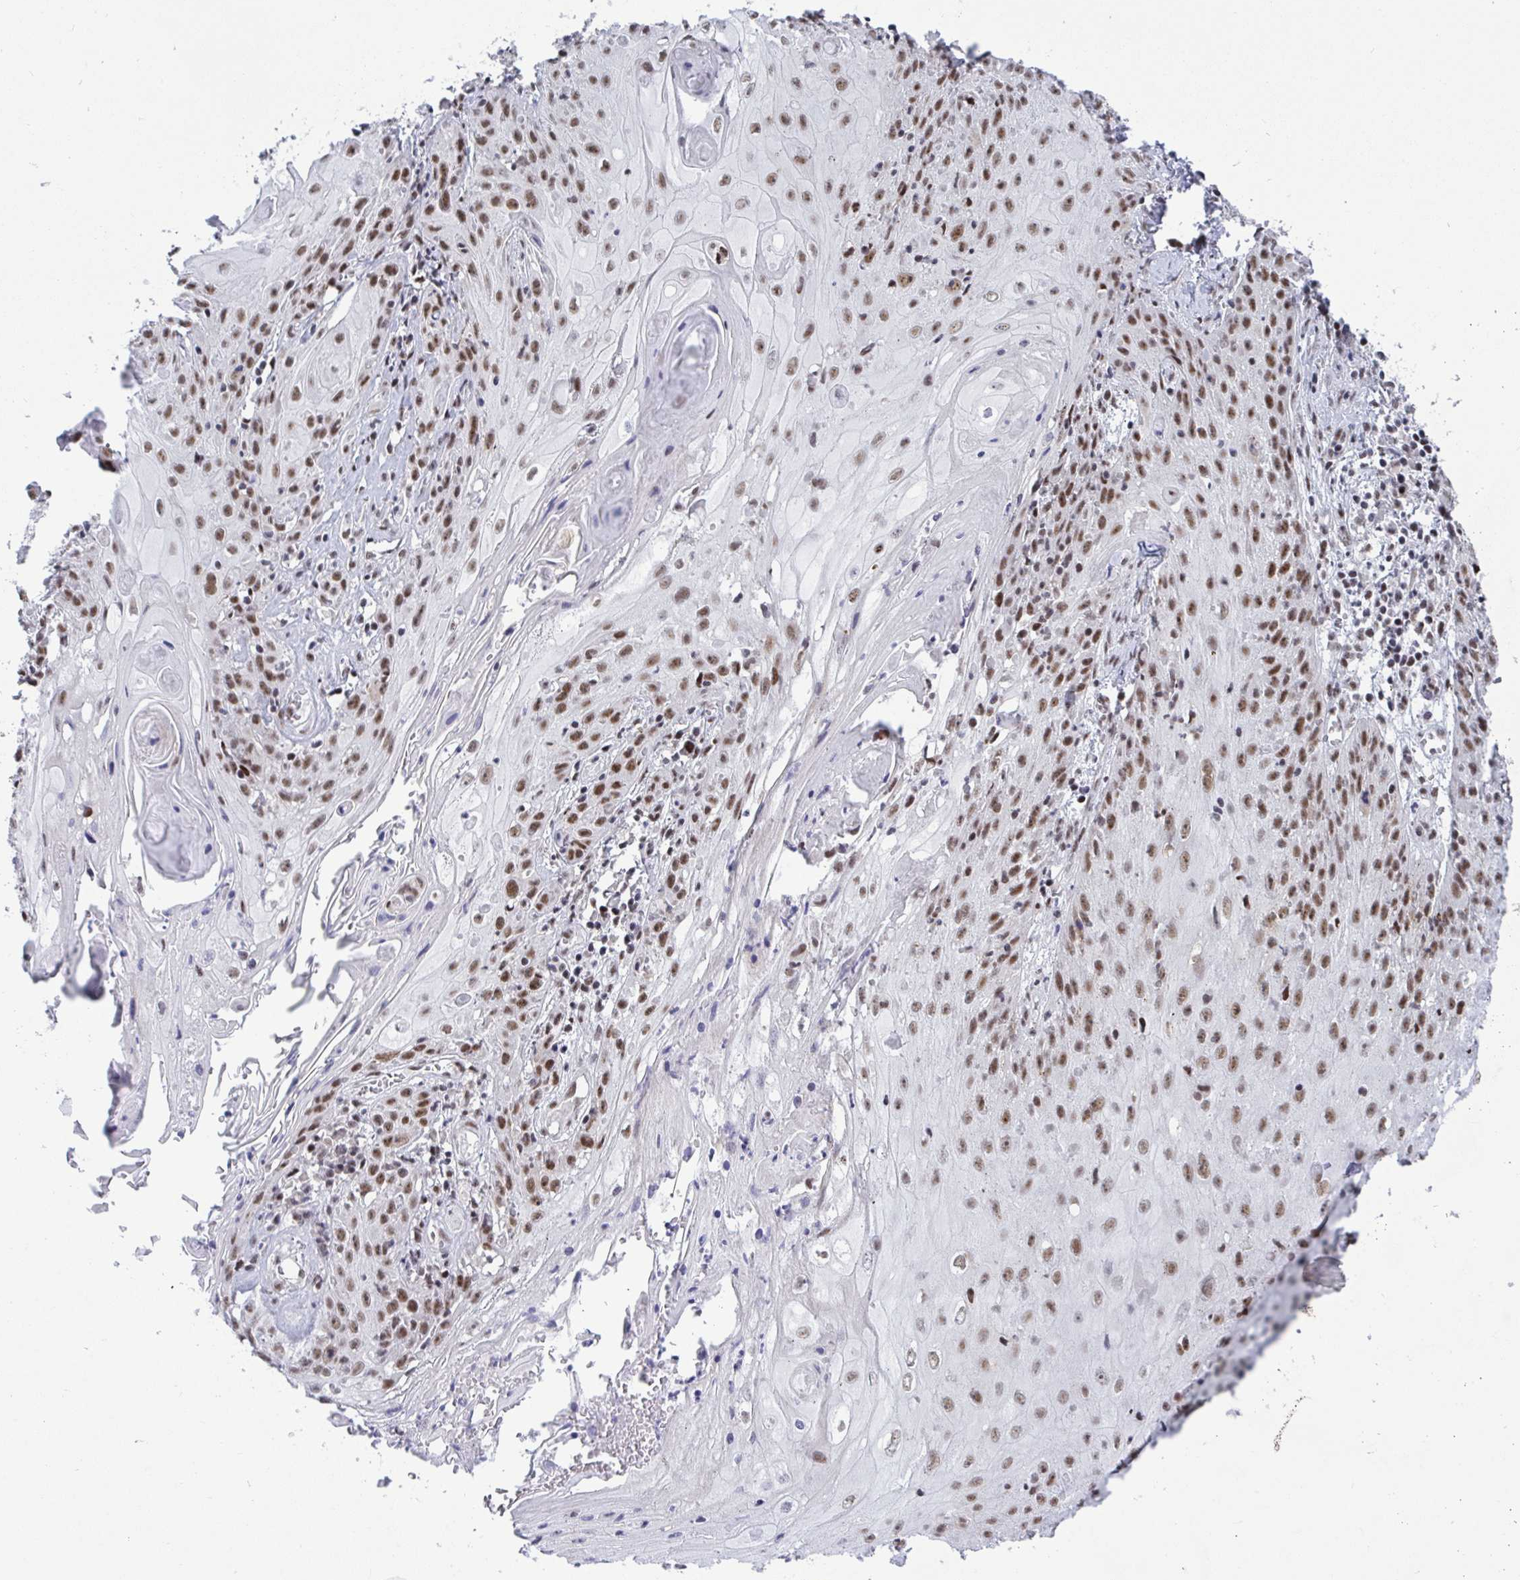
{"staining": {"intensity": "moderate", "quantity": ">75%", "location": "nuclear"}, "tissue": "skin cancer", "cell_type": "Tumor cells", "image_type": "cancer", "snomed": [{"axis": "morphology", "description": "Squamous cell carcinoma, NOS"}, {"axis": "topography", "description": "Skin"}, {"axis": "topography", "description": "Vulva"}], "caption": "Protein analysis of squamous cell carcinoma (skin) tissue shows moderate nuclear expression in approximately >75% of tumor cells. (Stains: DAB (3,3'-diaminobenzidine) in brown, nuclei in blue, Microscopy: brightfield microscopy at high magnification).", "gene": "WBP11", "patient": {"sex": "female", "age": 76}}